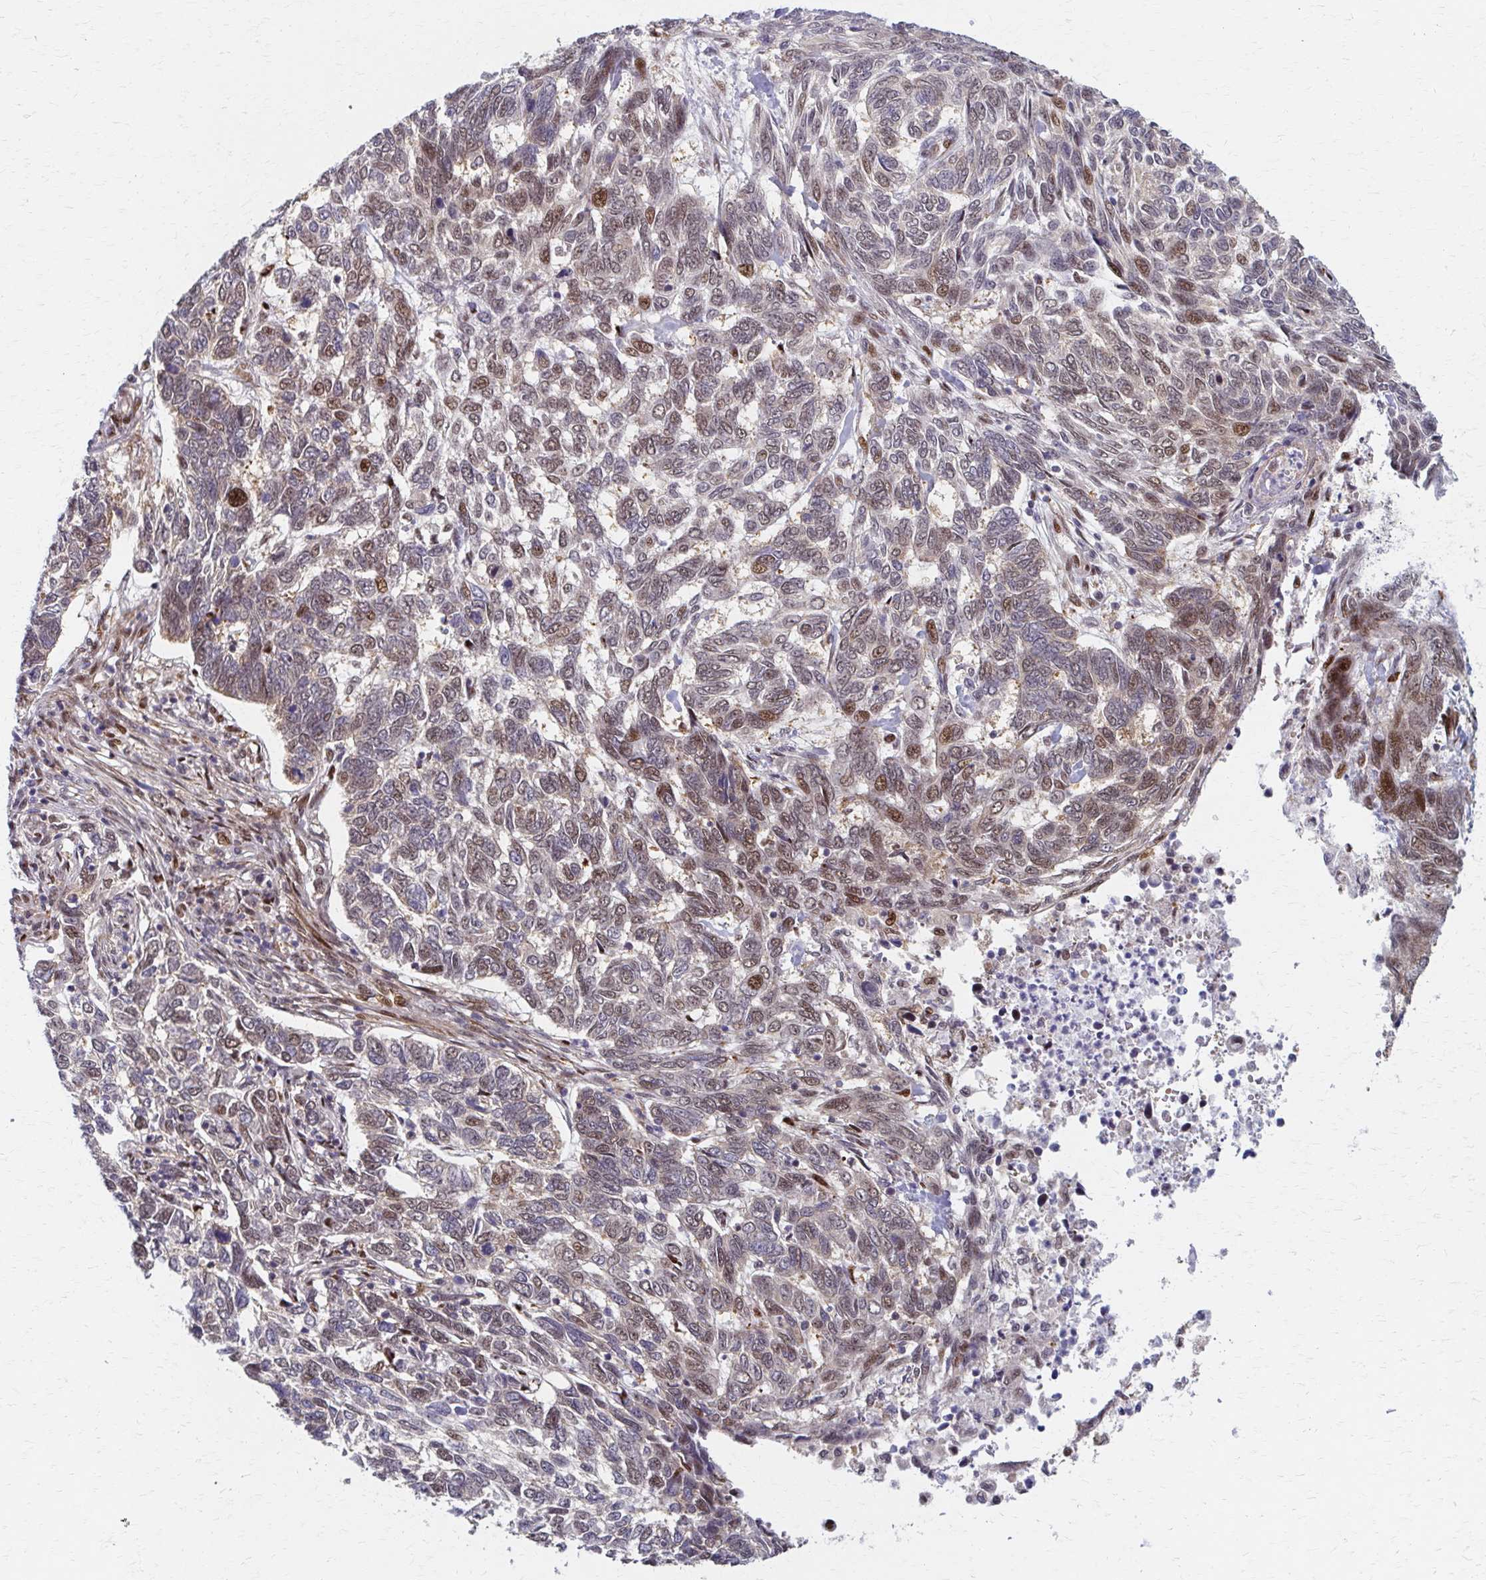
{"staining": {"intensity": "moderate", "quantity": "<25%", "location": "nuclear"}, "tissue": "skin cancer", "cell_type": "Tumor cells", "image_type": "cancer", "snomed": [{"axis": "morphology", "description": "Basal cell carcinoma"}, {"axis": "topography", "description": "Skin"}], "caption": "Immunohistochemical staining of human skin basal cell carcinoma displays low levels of moderate nuclear protein staining in about <25% of tumor cells. (DAB IHC, brown staining for protein, blue staining for nuclei).", "gene": "PSMD7", "patient": {"sex": "female", "age": 65}}